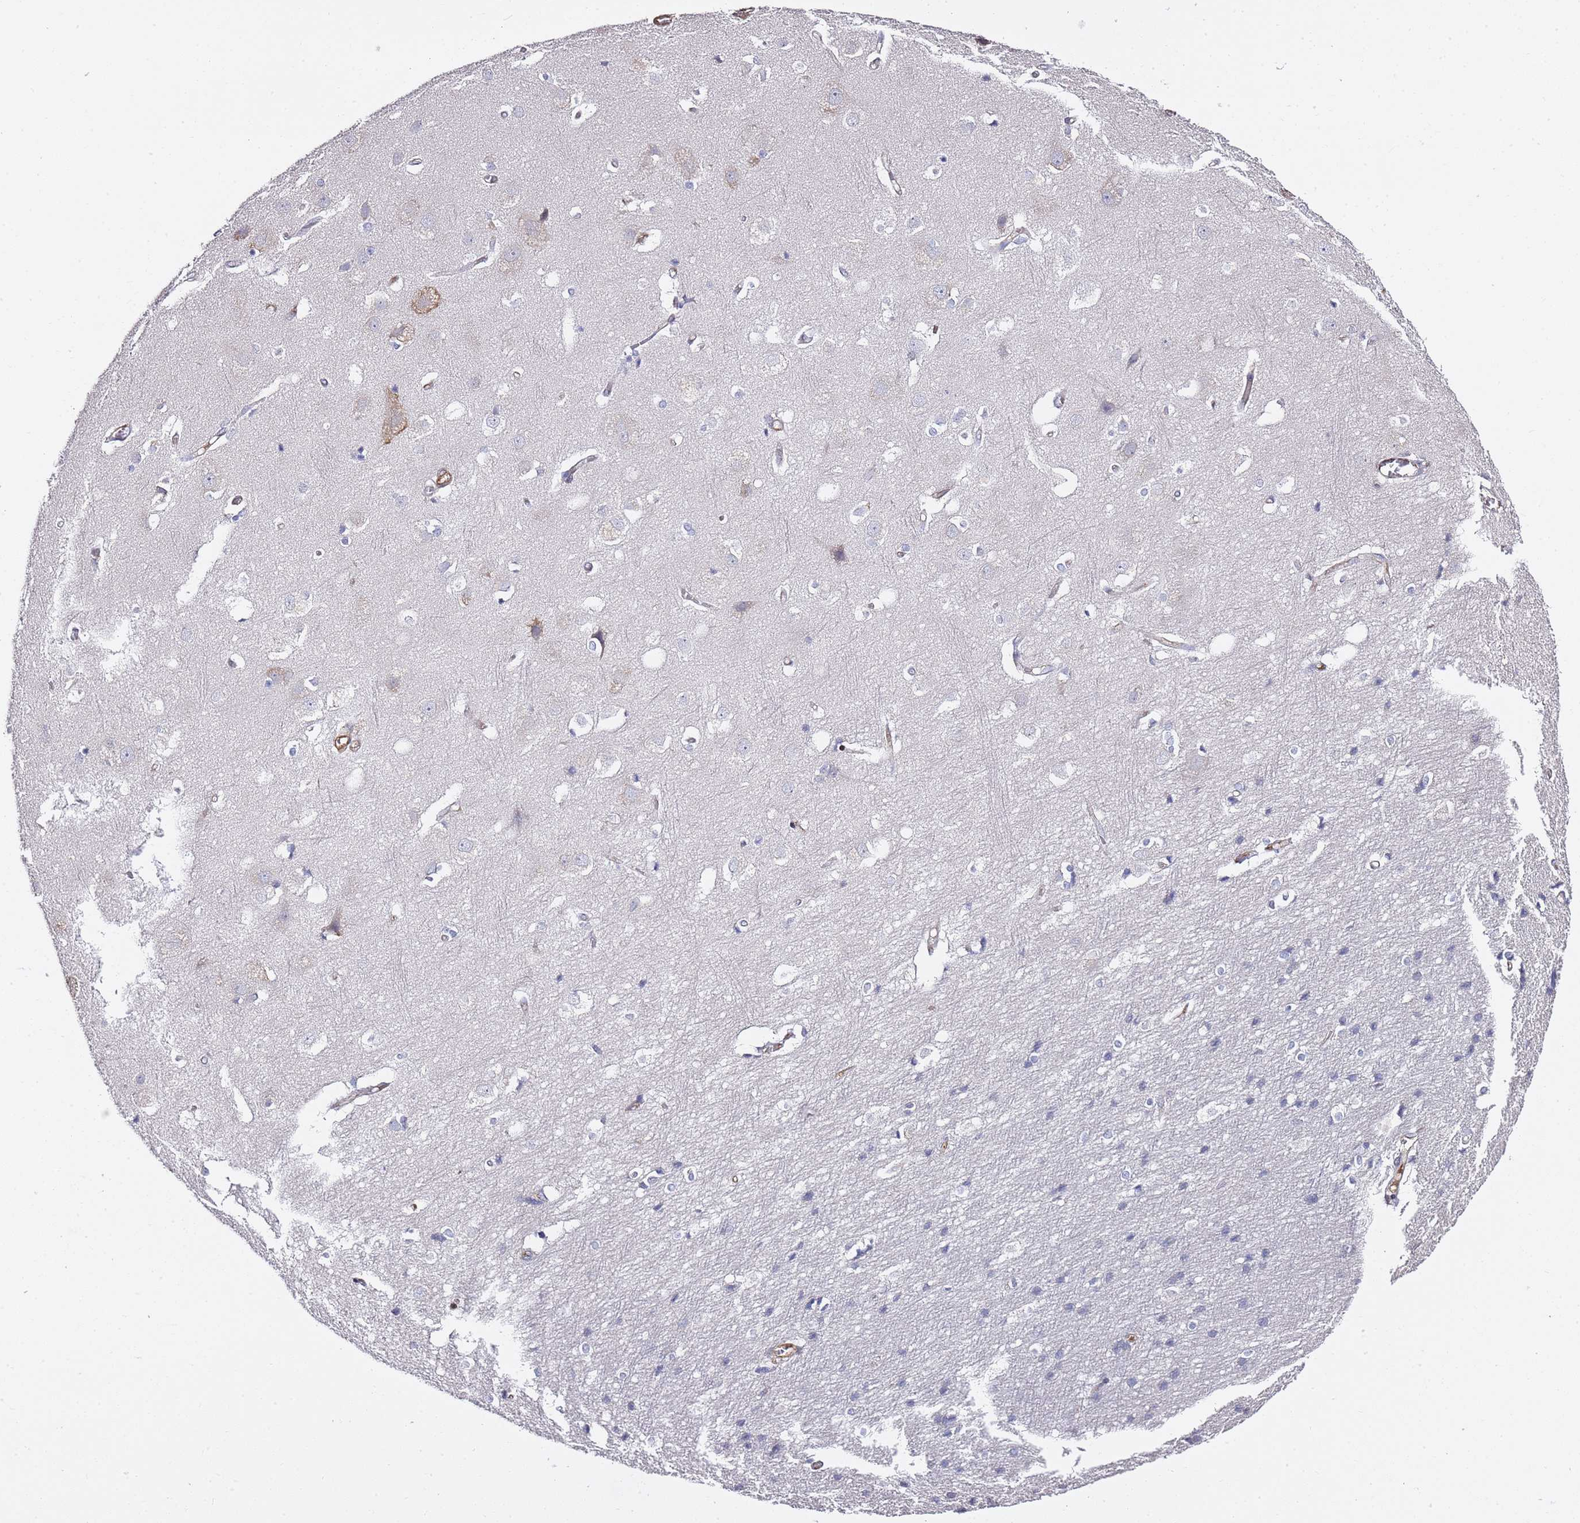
{"staining": {"intensity": "moderate", "quantity": "25%-75%", "location": "cytoplasmic/membranous"}, "tissue": "cerebral cortex", "cell_type": "Endothelial cells", "image_type": "normal", "snomed": [{"axis": "morphology", "description": "Normal tissue, NOS"}, {"axis": "topography", "description": "Cerebral cortex"}], "caption": "Immunohistochemistry (IHC) histopathology image of normal cerebral cortex: cerebral cortex stained using immunohistochemistry exhibits medium levels of moderate protein expression localized specifically in the cytoplasmic/membranous of endothelial cells, appearing as a cytoplasmic/membranous brown color.", "gene": "EPS8L1", "patient": {"sex": "male", "age": 54}}